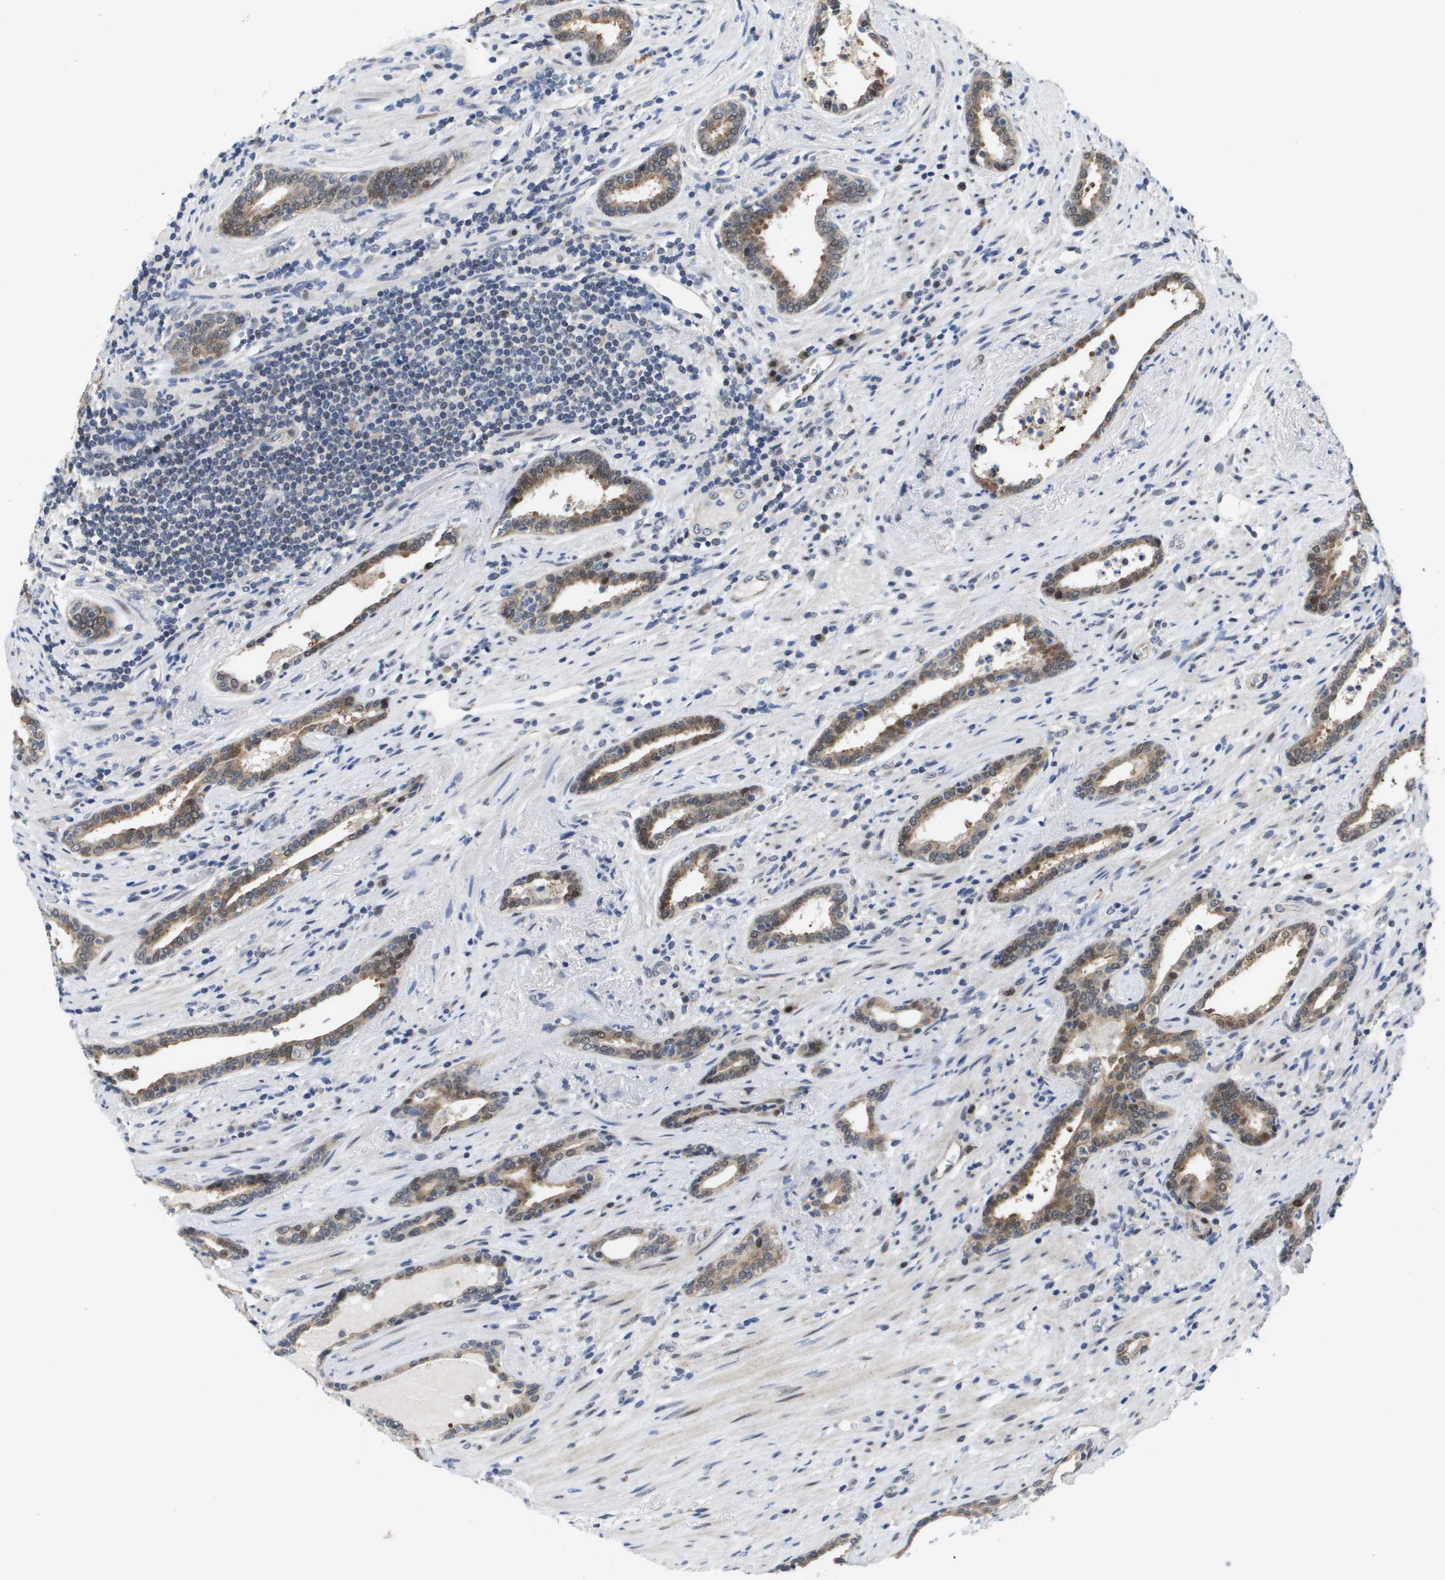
{"staining": {"intensity": "moderate", "quantity": ">75%", "location": "cytoplasmic/membranous"}, "tissue": "prostate cancer", "cell_type": "Tumor cells", "image_type": "cancer", "snomed": [{"axis": "morphology", "description": "Adenocarcinoma, High grade"}, {"axis": "topography", "description": "Prostate"}], "caption": "High-magnification brightfield microscopy of prostate cancer stained with DAB (brown) and counterstained with hematoxylin (blue). tumor cells exhibit moderate cytoplasmic/membranous positivity is identified in approximately>75% of cells.", "gene": "FKBP4", "patient": {"sex": "male", "age": 71}}